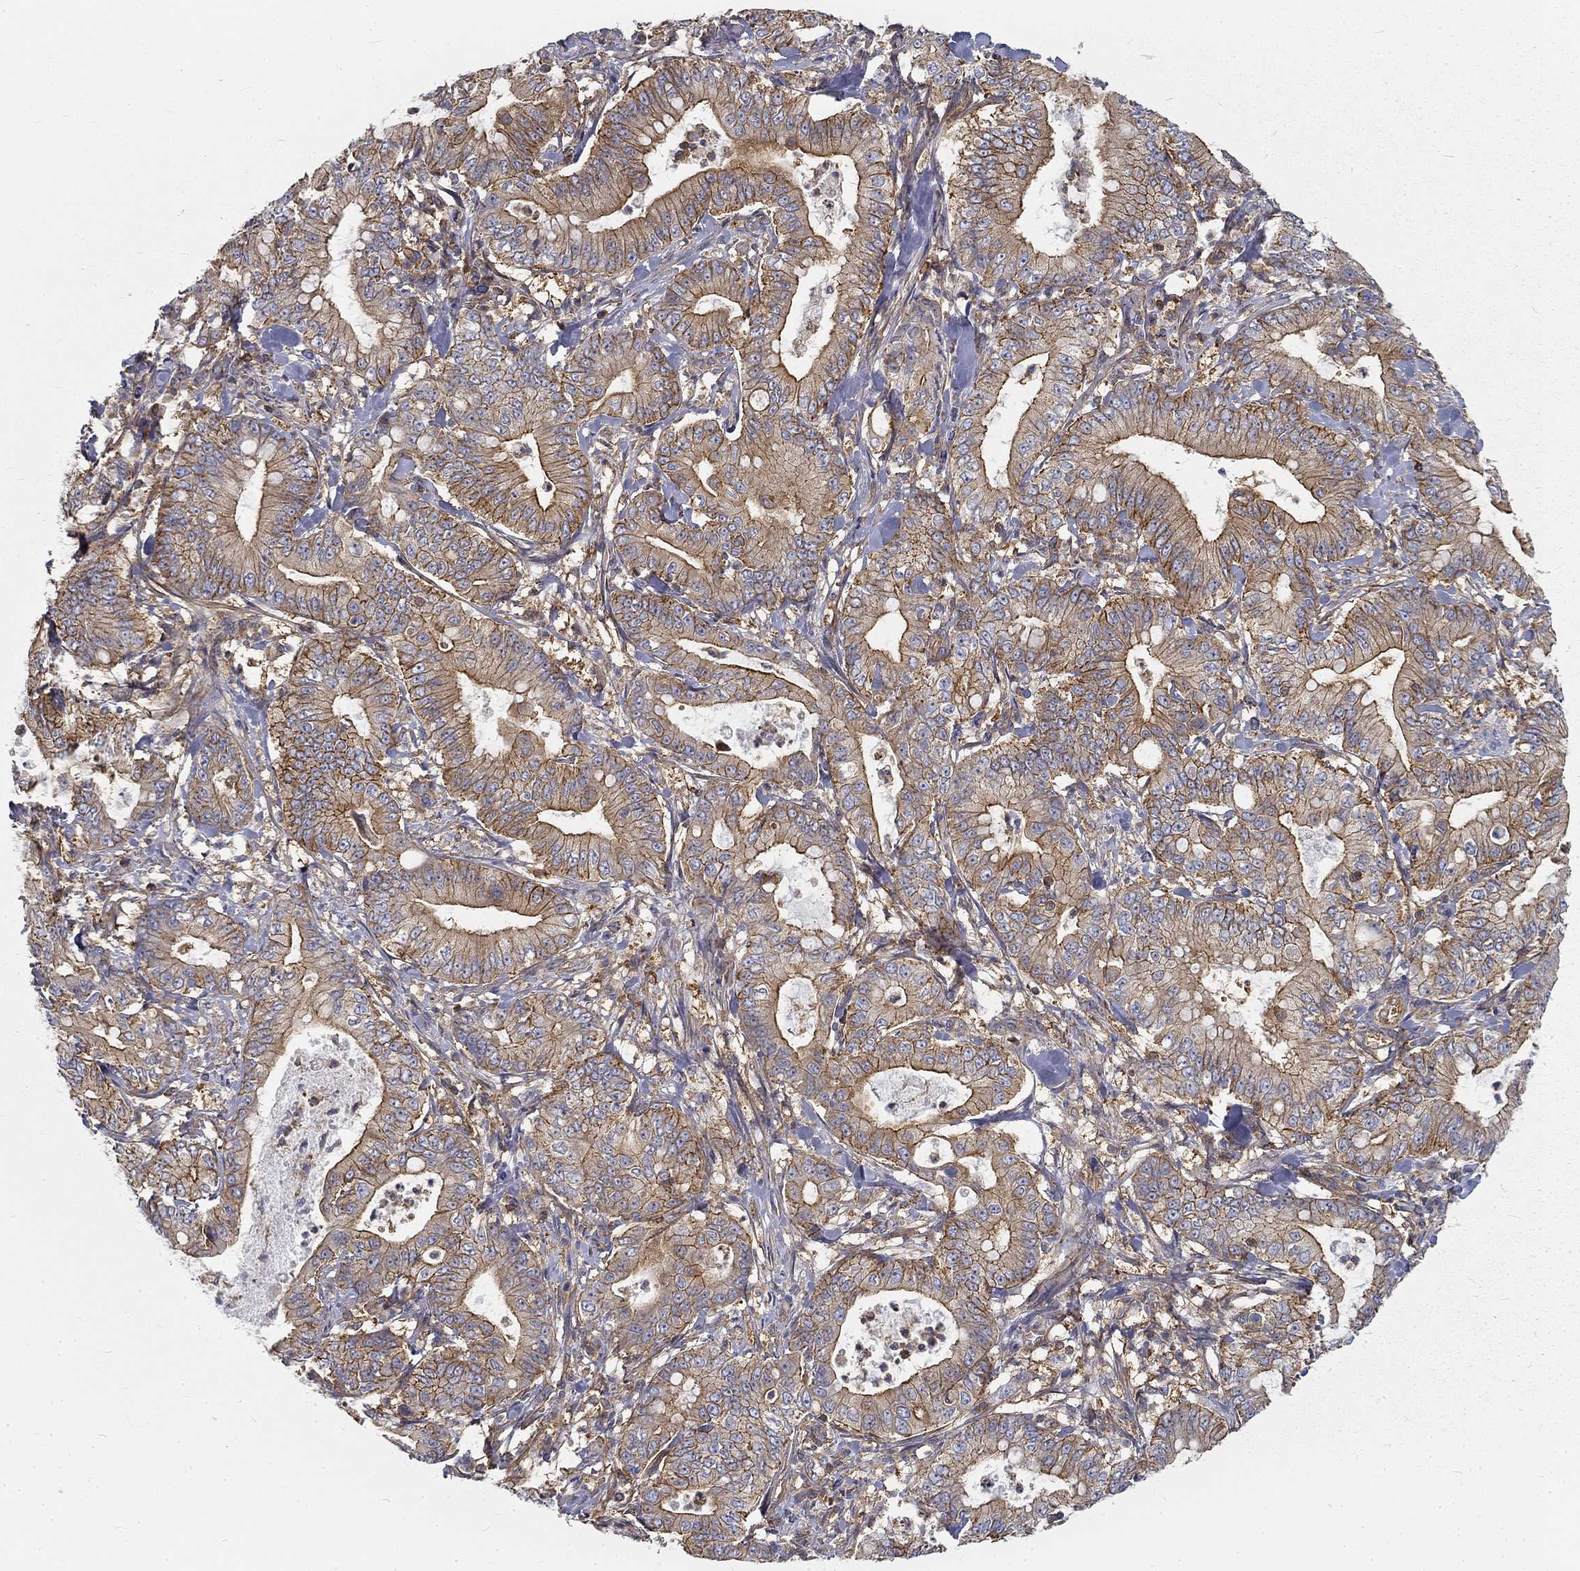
{"staining": {"intensity": "moderate", "quantity": "25%-75%", "location": "cytoplasmic/membranous"}, "tissue": "pancreatic cancer", "cell_type": "Tumor cells", "image_type": "cancer", "snomed": [{"axis": "morphology", "description": "Adenocarcinoma, NOS"}, {"axis": "topography", "description": "Pancreas"}], "caption": "Adenocarcinoma (pancreatic) stained with a protein marker displays moderate staining in tumor cells.", "gene": "MTMR11", "patient": {"sex": "male", "age": 71}}